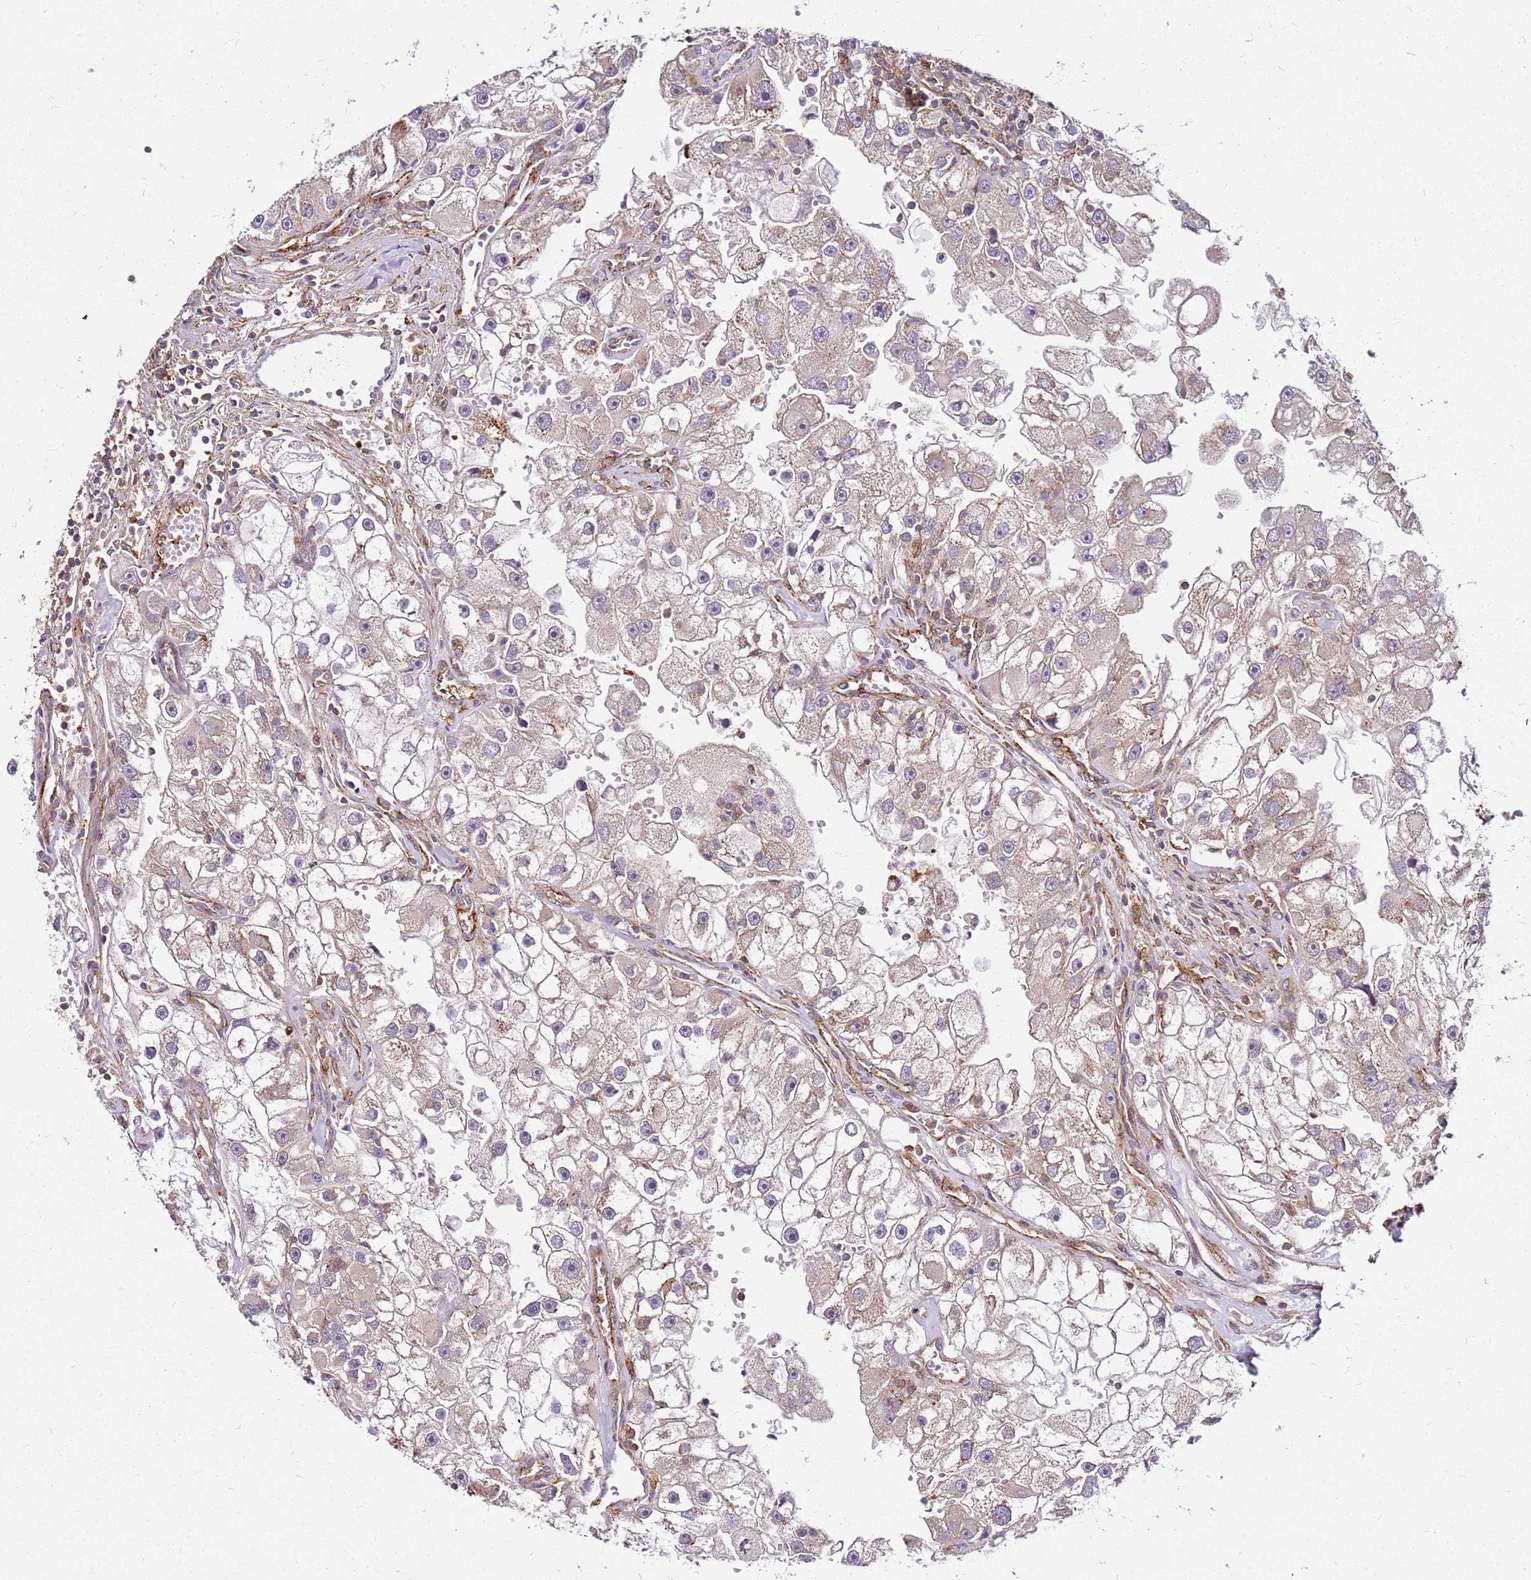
{"staining": {"intensity": "weak", "quantity": "<25%", "location": "cytoplasmic/membranous"}, "tissue": "renal cancer", "cell_type": "Tumor cells", "image_type": "cancer", "snomed": [{"axis": "morphology", "description": "Adenocarcinoma, NOS"}, {"axis": "topography", "description": "Kidney"}], "caption": "Renal cancer stained for a protein using immunohistochemistry exhibits no positivity tumor cells.", "gene": "PIH1D1", "patient": {"sex": "male", "age": 63}}